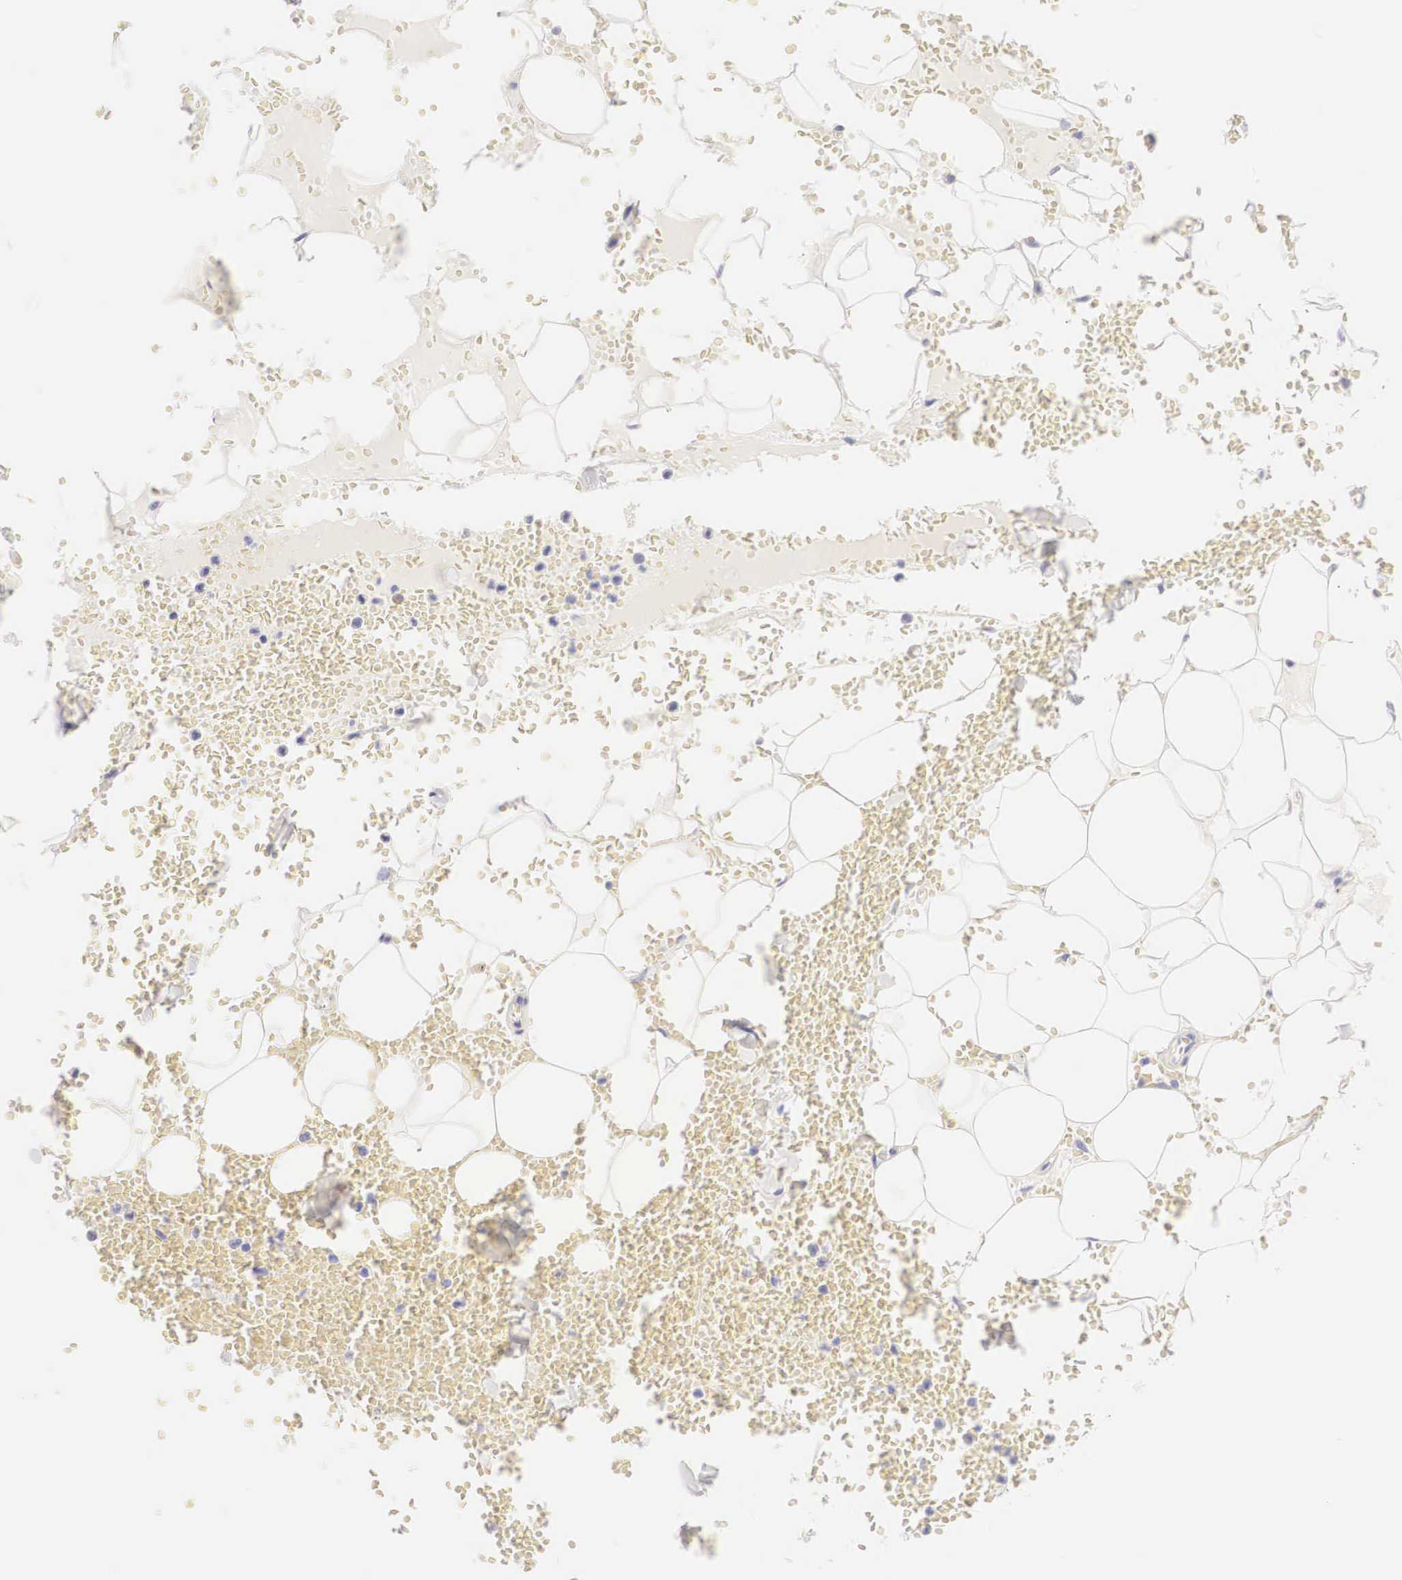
{"staining": {"intensity": "negative", "quantity": "none", "location": "none"}, "tissue": "adipose tissue", "cell_type": "Adipocytes", "image_type": "normal", "snomed": [{"axis": "morphology", "description": "Normal tissue, NOS"}, {"axis": "morphology", "description": "Inflammation, NOS"}, {"axis": "topography", "description": "Lymph node"}, {"axis": "topography", "description": "Peripheral nerve tissue"}], "caption": "Photomicrograph shows no significant protein expression in adipocytes of unremarkable adipose tissue. (DAB (3,3'-diaminobenzidine) IHC with hematoxylin counter stain).", "gene": "TYR", "patient": {"sex": "male", "age": 52}}